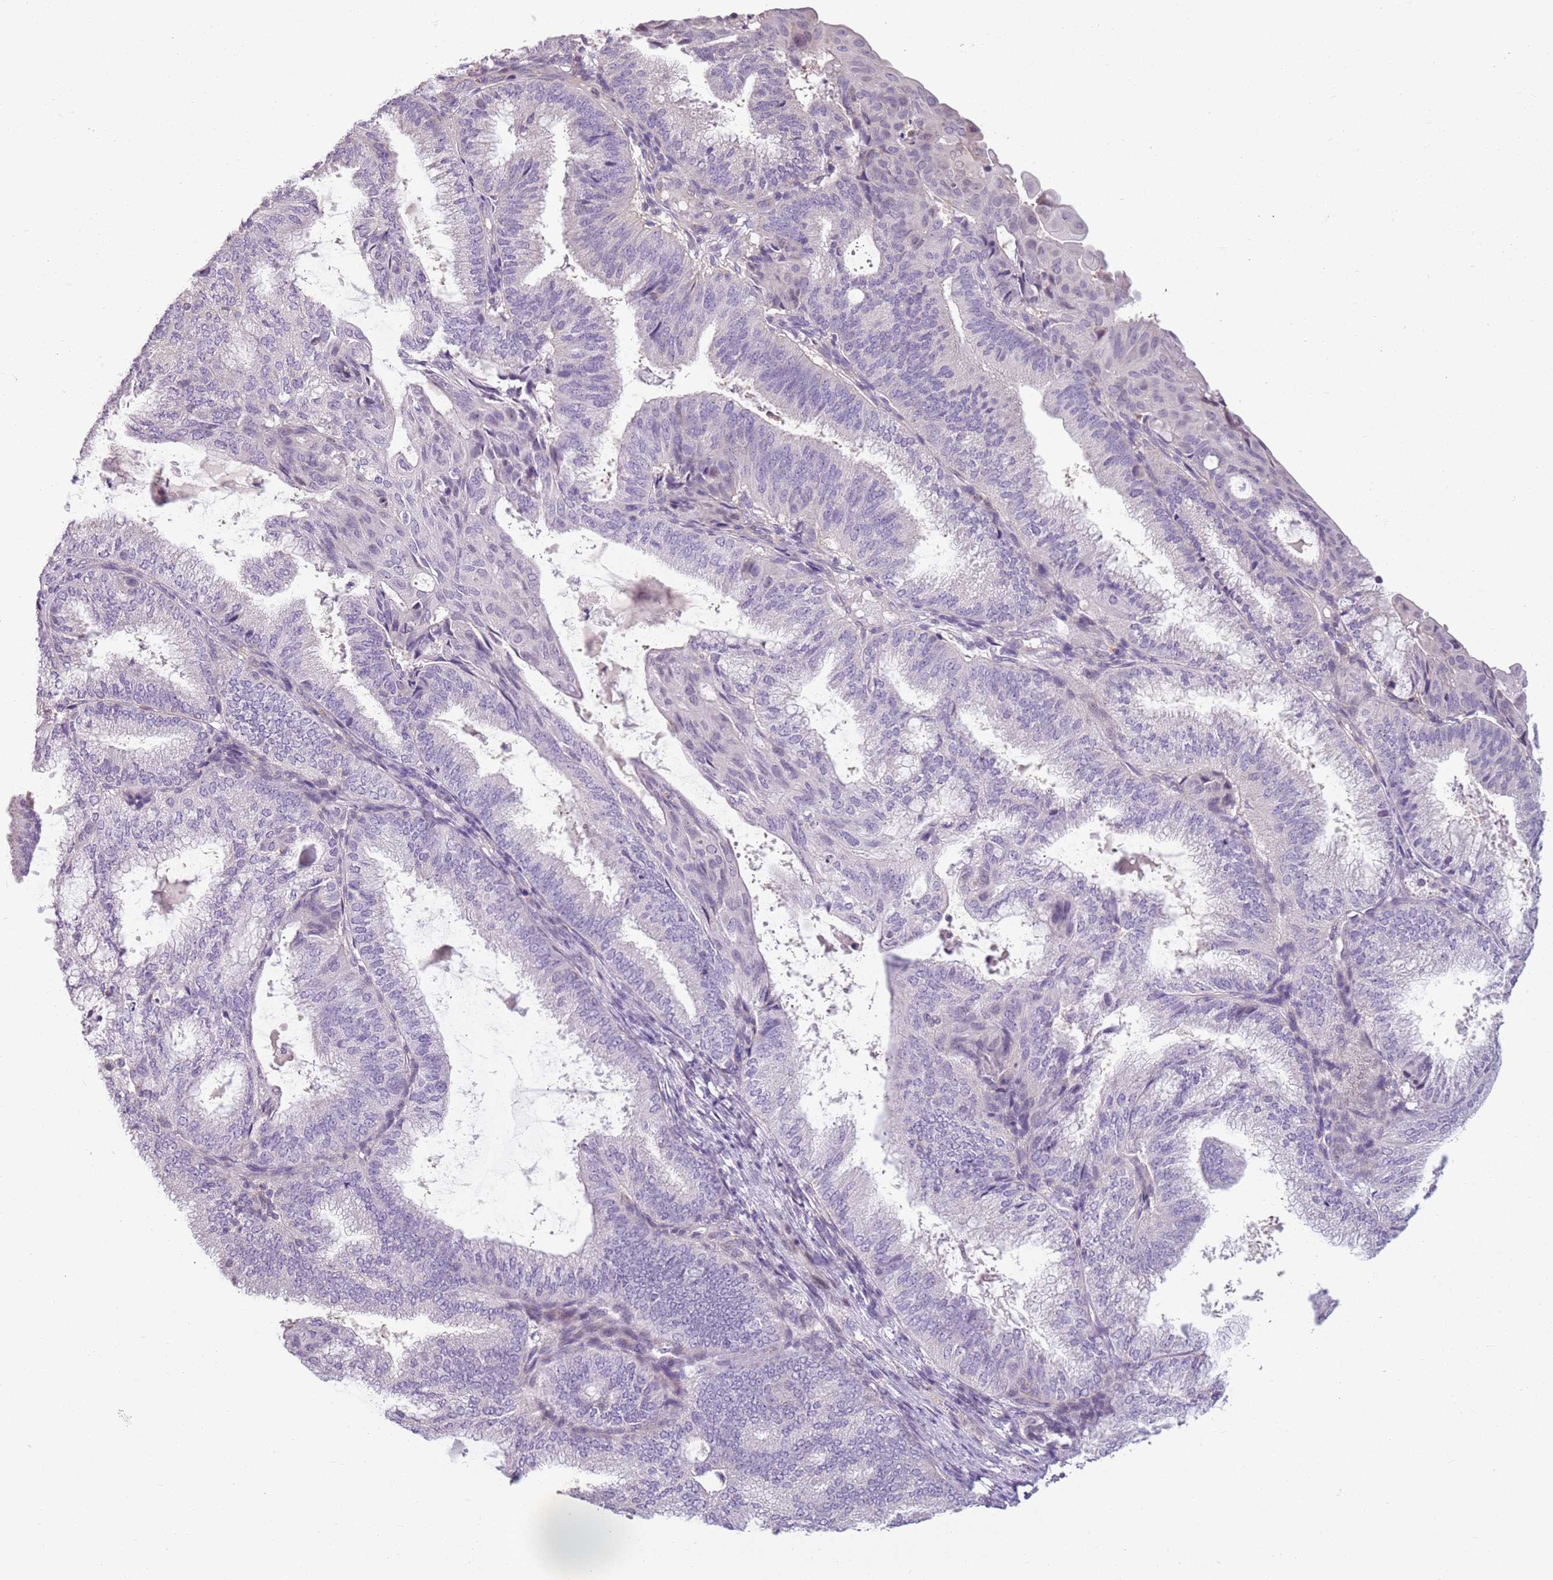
{"staining": {"intensity": "negative", "quantity": "none", "location": "none"}, "tissue": "endometrial cancer", "cell_type": "Tumor cells", "image_type": "cancer", "snomed": [{"axis": "morphology", "description": "Adenocarcinoma, NOS"}, {"axis": "topography", "description": "Endometrium"}], "caption": "An image of human endometrial cancer (adenocarcinoma) is negative for staining in tumor cells.", "gene": "DEFB116", "patient": {"sex": "female", "age": 49}}